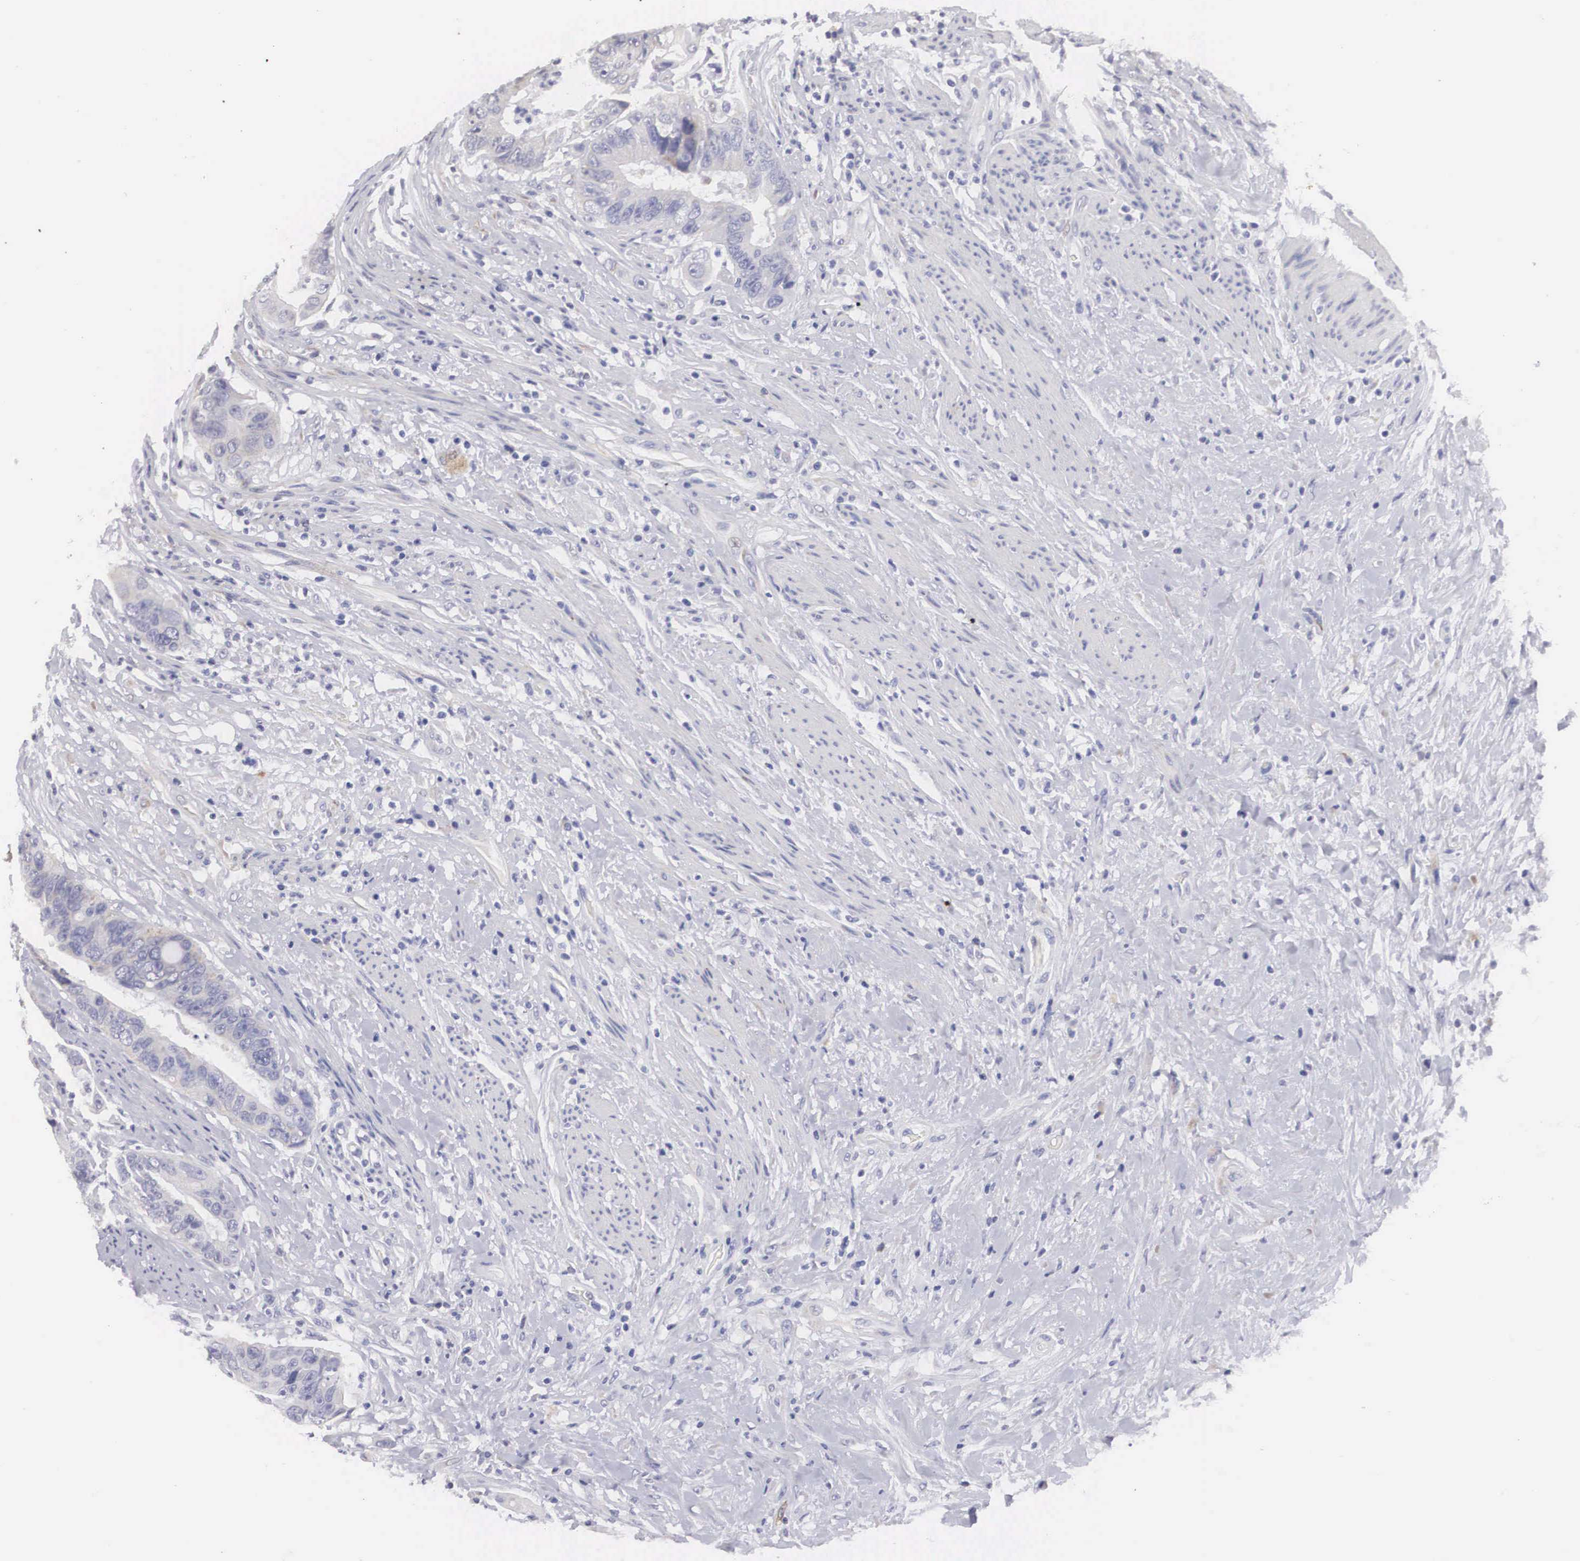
{"staining": {"intensity": "negative", "quantity": "none", "location": "none"}, "tissue": "colorectal cancer", "cell_type": "Tumor cells", "image_type": "cancer", "snomed": [{"axis": "morphology", "description": "Adenocarcinoma, NOS"}, {"axis": "topography", "description": "Rectum"}], "caption": "Tumor cells are negative for protein expression in human adenocarcinoma (colorectal). (Brightfield microscopy of DAB immunohistochemistry (IHC) at high magnification).", "gene": "ARMCX3", "patient": {"sex": "female", "age": 65}}